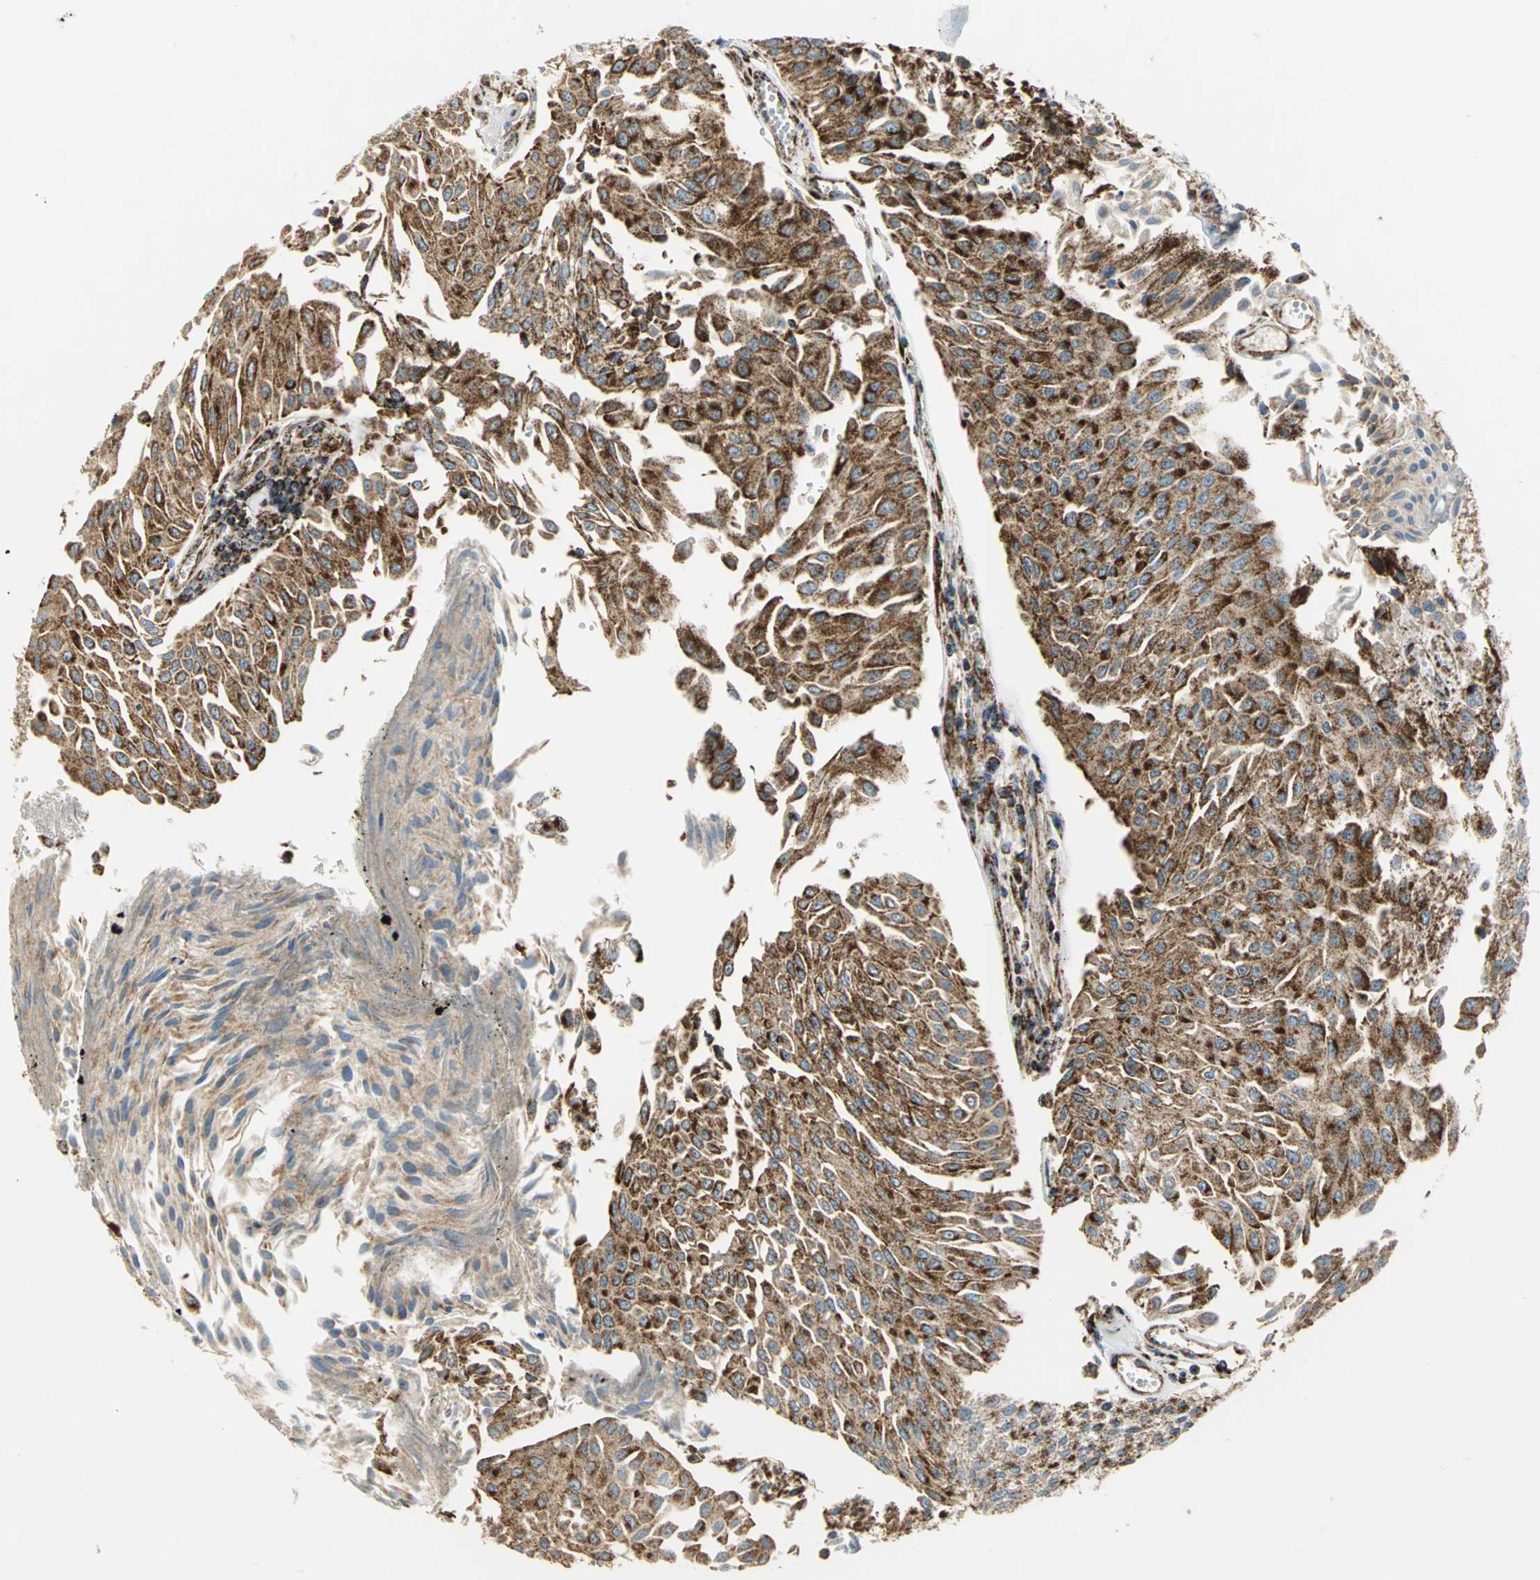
{"staining": {"intensity": "strong", "quantity": ">75%", "location": "cytoplasmic/membranous"}, "tissue": "urothelial cancer", "cell_type": "Tumor cells", "image_type": "cancer", "snomed": [{"axis": "morphology", "description": "Urothelial carcinoma, Low grade"}, {"axis": "topography", "description": "Urinary bladder"}], "caption": "Human urothelial carcinoma (low-grade) stained with a brown dye demonstrates strong cytoplasmic/membranous positive expression in approximately >75% of tumor cells.", "gene": "MRPS22", "patient": {"sex": "male", "age": 86}}